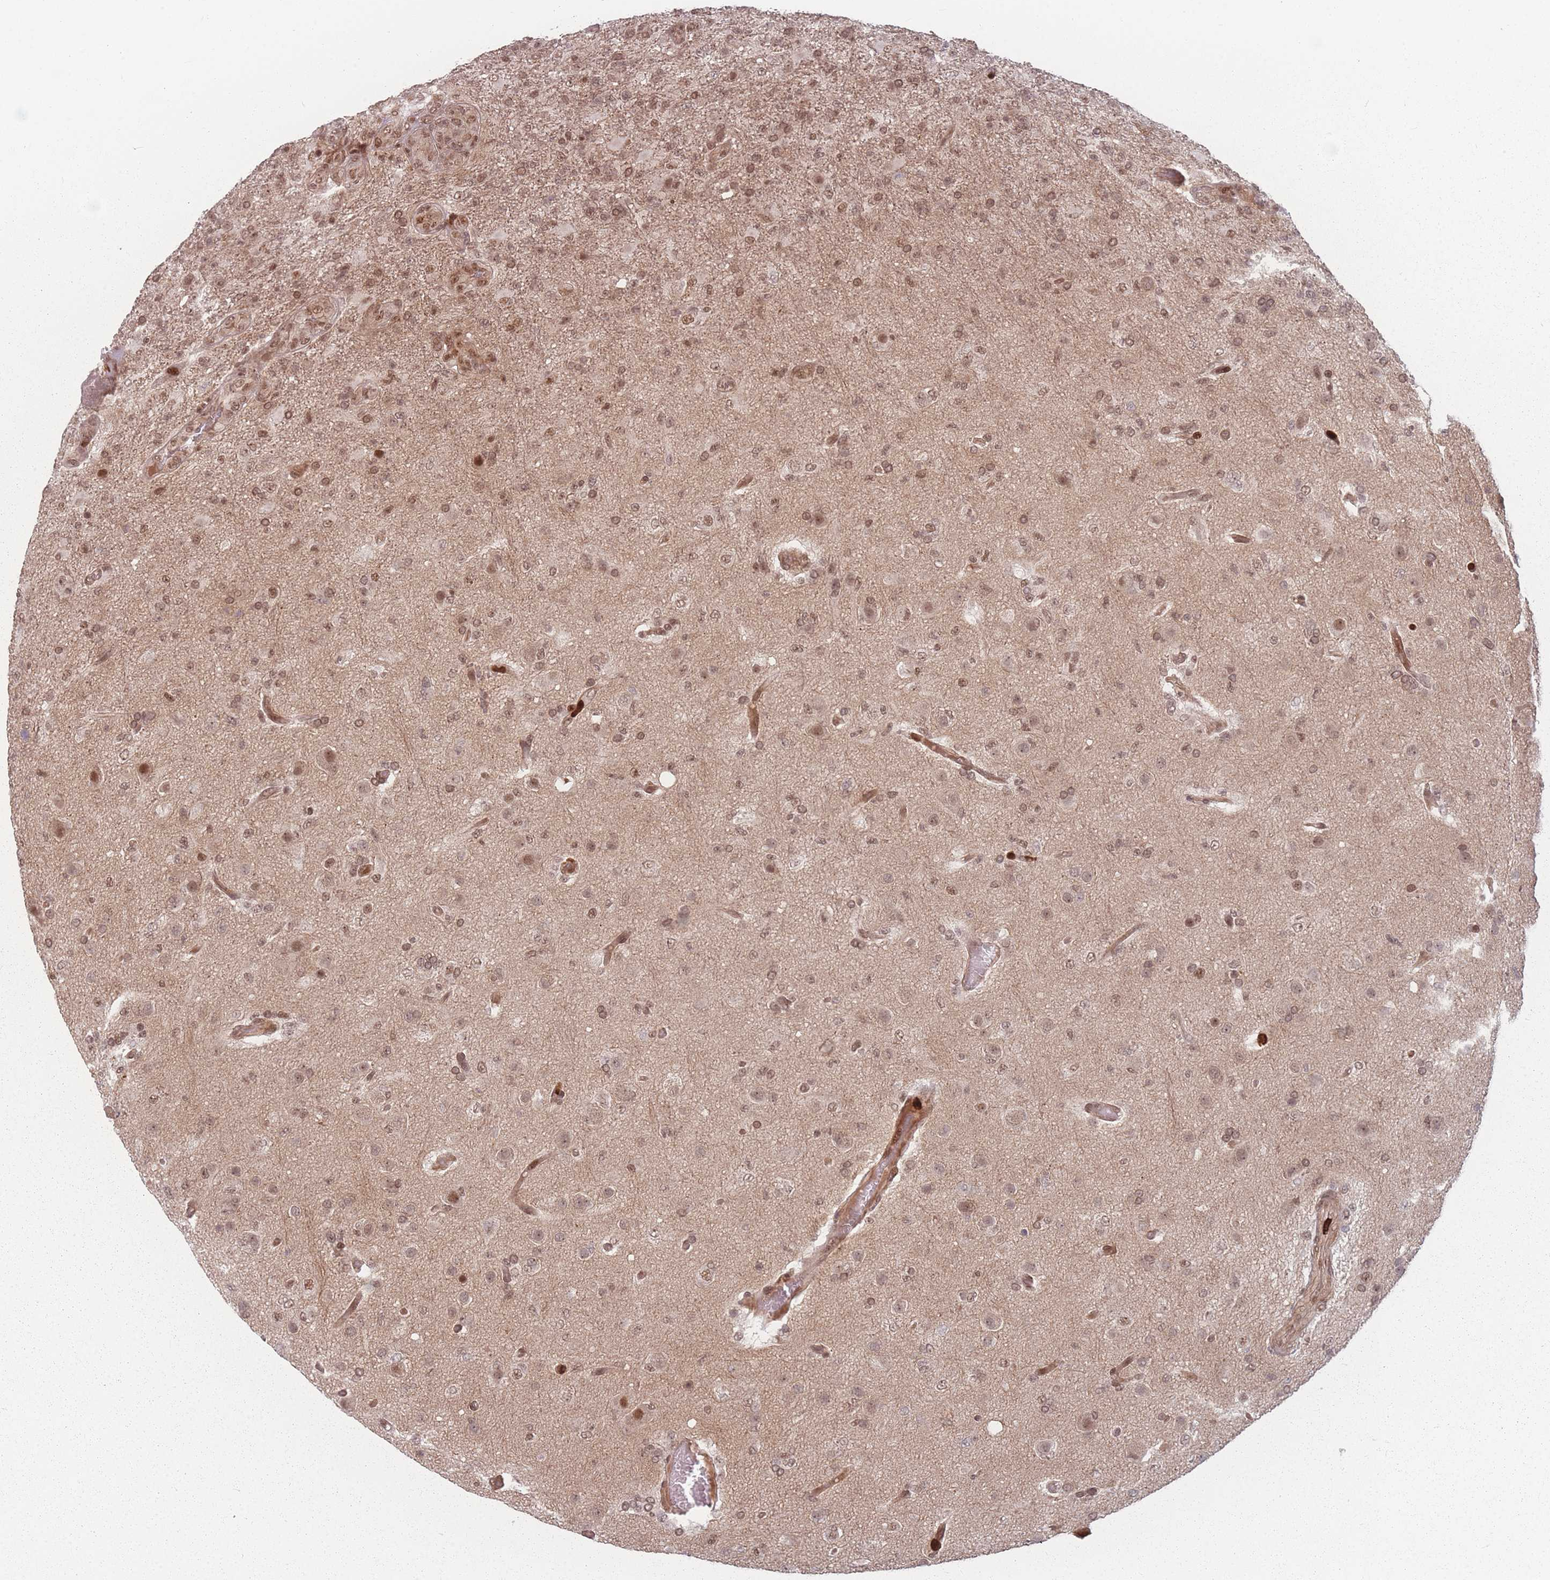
{"staining": {"intensity": "moderate", "quantity": ">75%", "location": "nuclear"}, "tissue": "glioma", "cell_type": "Tumor cells", "image_type": "cancer", "snomed": [{"axis": "morphology", "description": "Glioma, malignant, High grade"}, {"axis": "topography", "description": "Brain"}], "caption": "Immunohistochemistry (DAB (3,3'-diaminobenzidine)) staining of human malignant high-grade glioma exhibits moderate nuclear protein staining in approximately >75% of tumor cells. The staining was performed using DAB, with brown indicating positive protein expression. Nuclei are stained blue with hematoxylin.", "gene": "WDR55", "patient": {"sex": "female", "age": 74}}